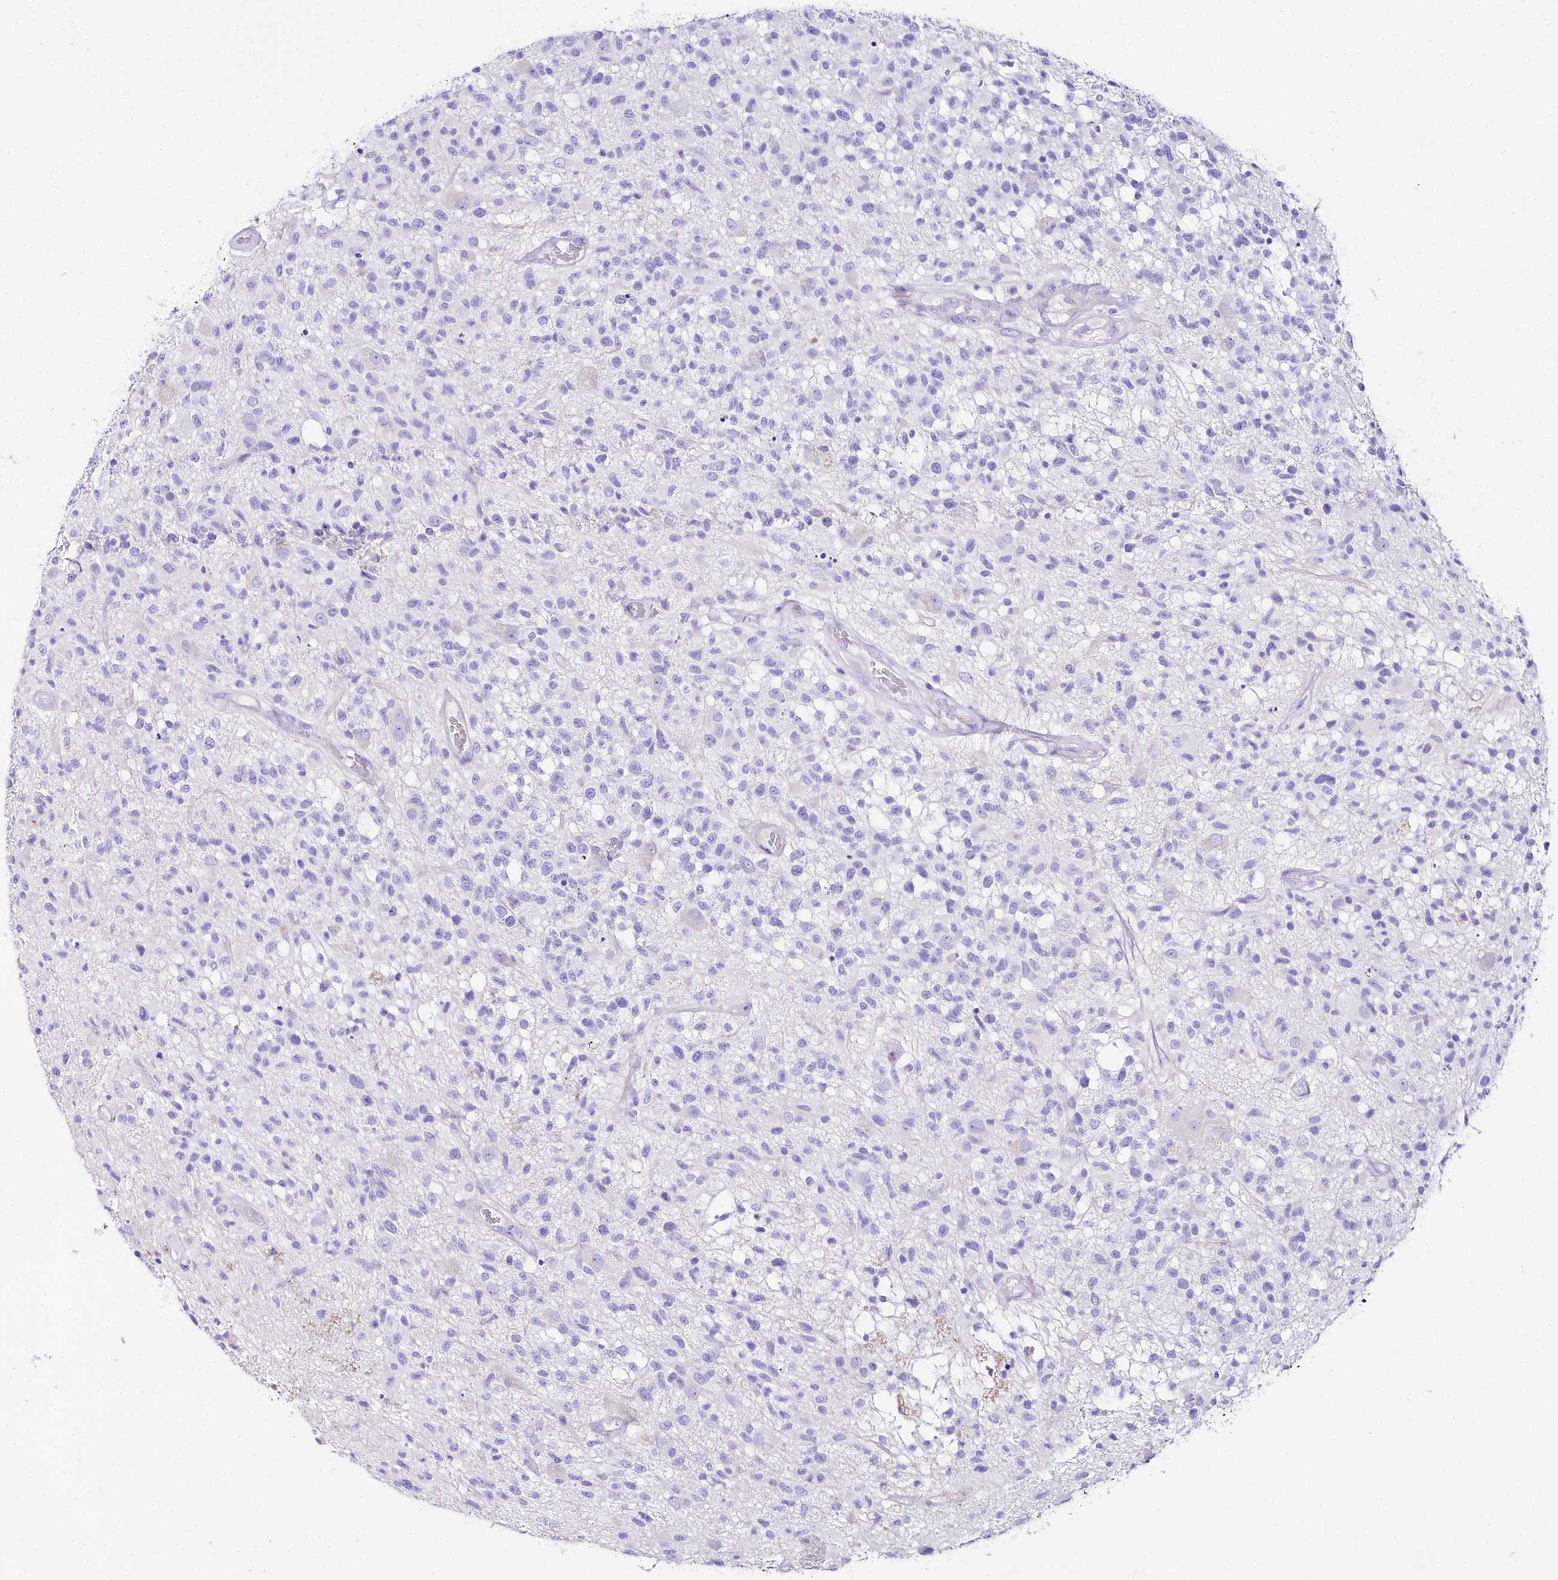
{"staining": {"intensity": "negative", "quantity": "none", "location": "none"}, "tissue": "glioma", "cell_type": "Tumor cells", "image_type": "cancer", "snomed": [{"axis": "morphology", "description": "Glioma, malignant, High grade"}, {"axis": "morphology", "description": "Glioblastoma, NOS"}, {"axis": "topography", "description": "Brain"}], "caption": "Tumor cells are negative for protein expression in human high-grade glioma (malignant). (DAB immunohistochemistry (IHC), high magnification).", "gene": "CSN3", "patient": {"sex": "male", "age": 60}}